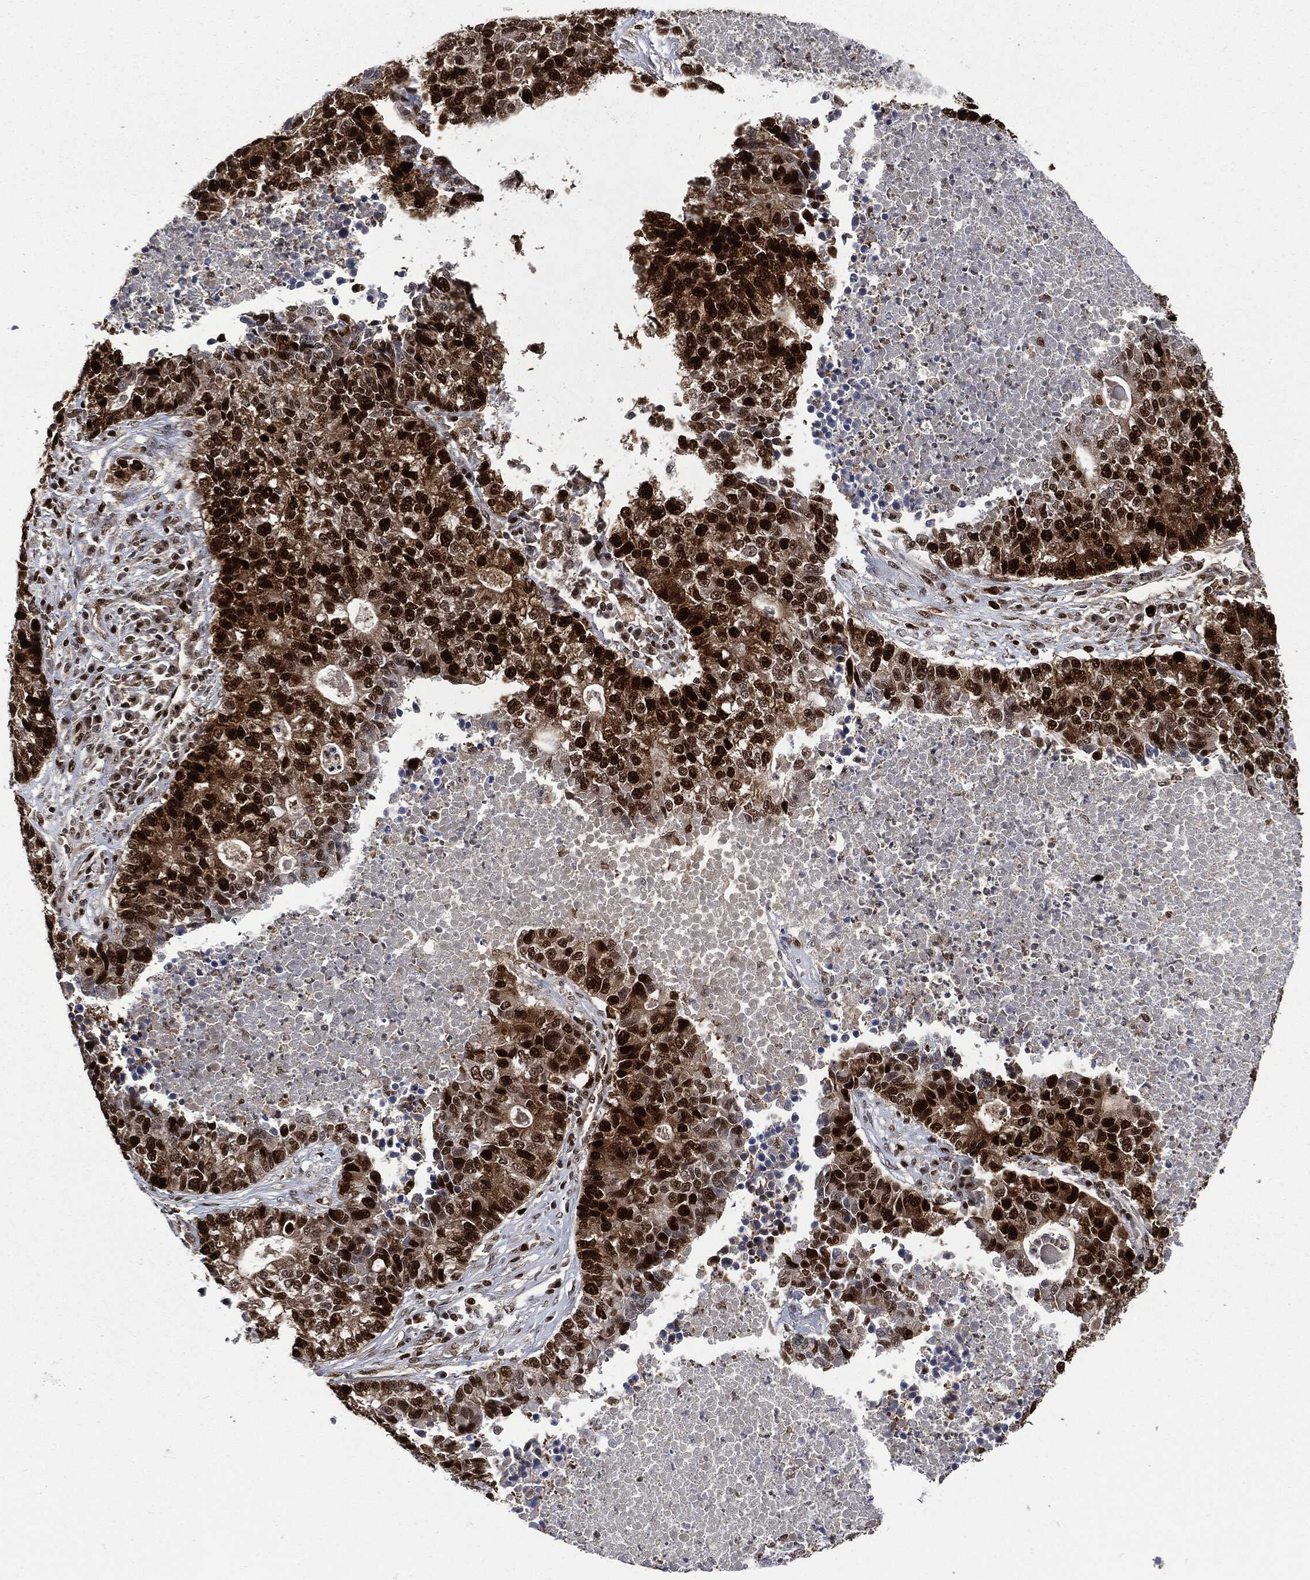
{"staining": {"intensity": "strong", "quantity": ">75%", "location": "nuclear"}, "tissue": "lung cancer", "cell_type": "Tumor cells", "image_type": "cancer", "snomed": [{"axis": "morphology", "description": "Adenocarcinoma, NOS"}, {"axis": "topography", "description": "Lung"}], "caption": "There is high levels of strong nuclear positivity in tumor cells of lung cancer (adenocarcinoma), as demonstrated by immunohistochemical staining (brown color).", "gene": "PCNA", "patient": {"sex": "male", "age": 57}}